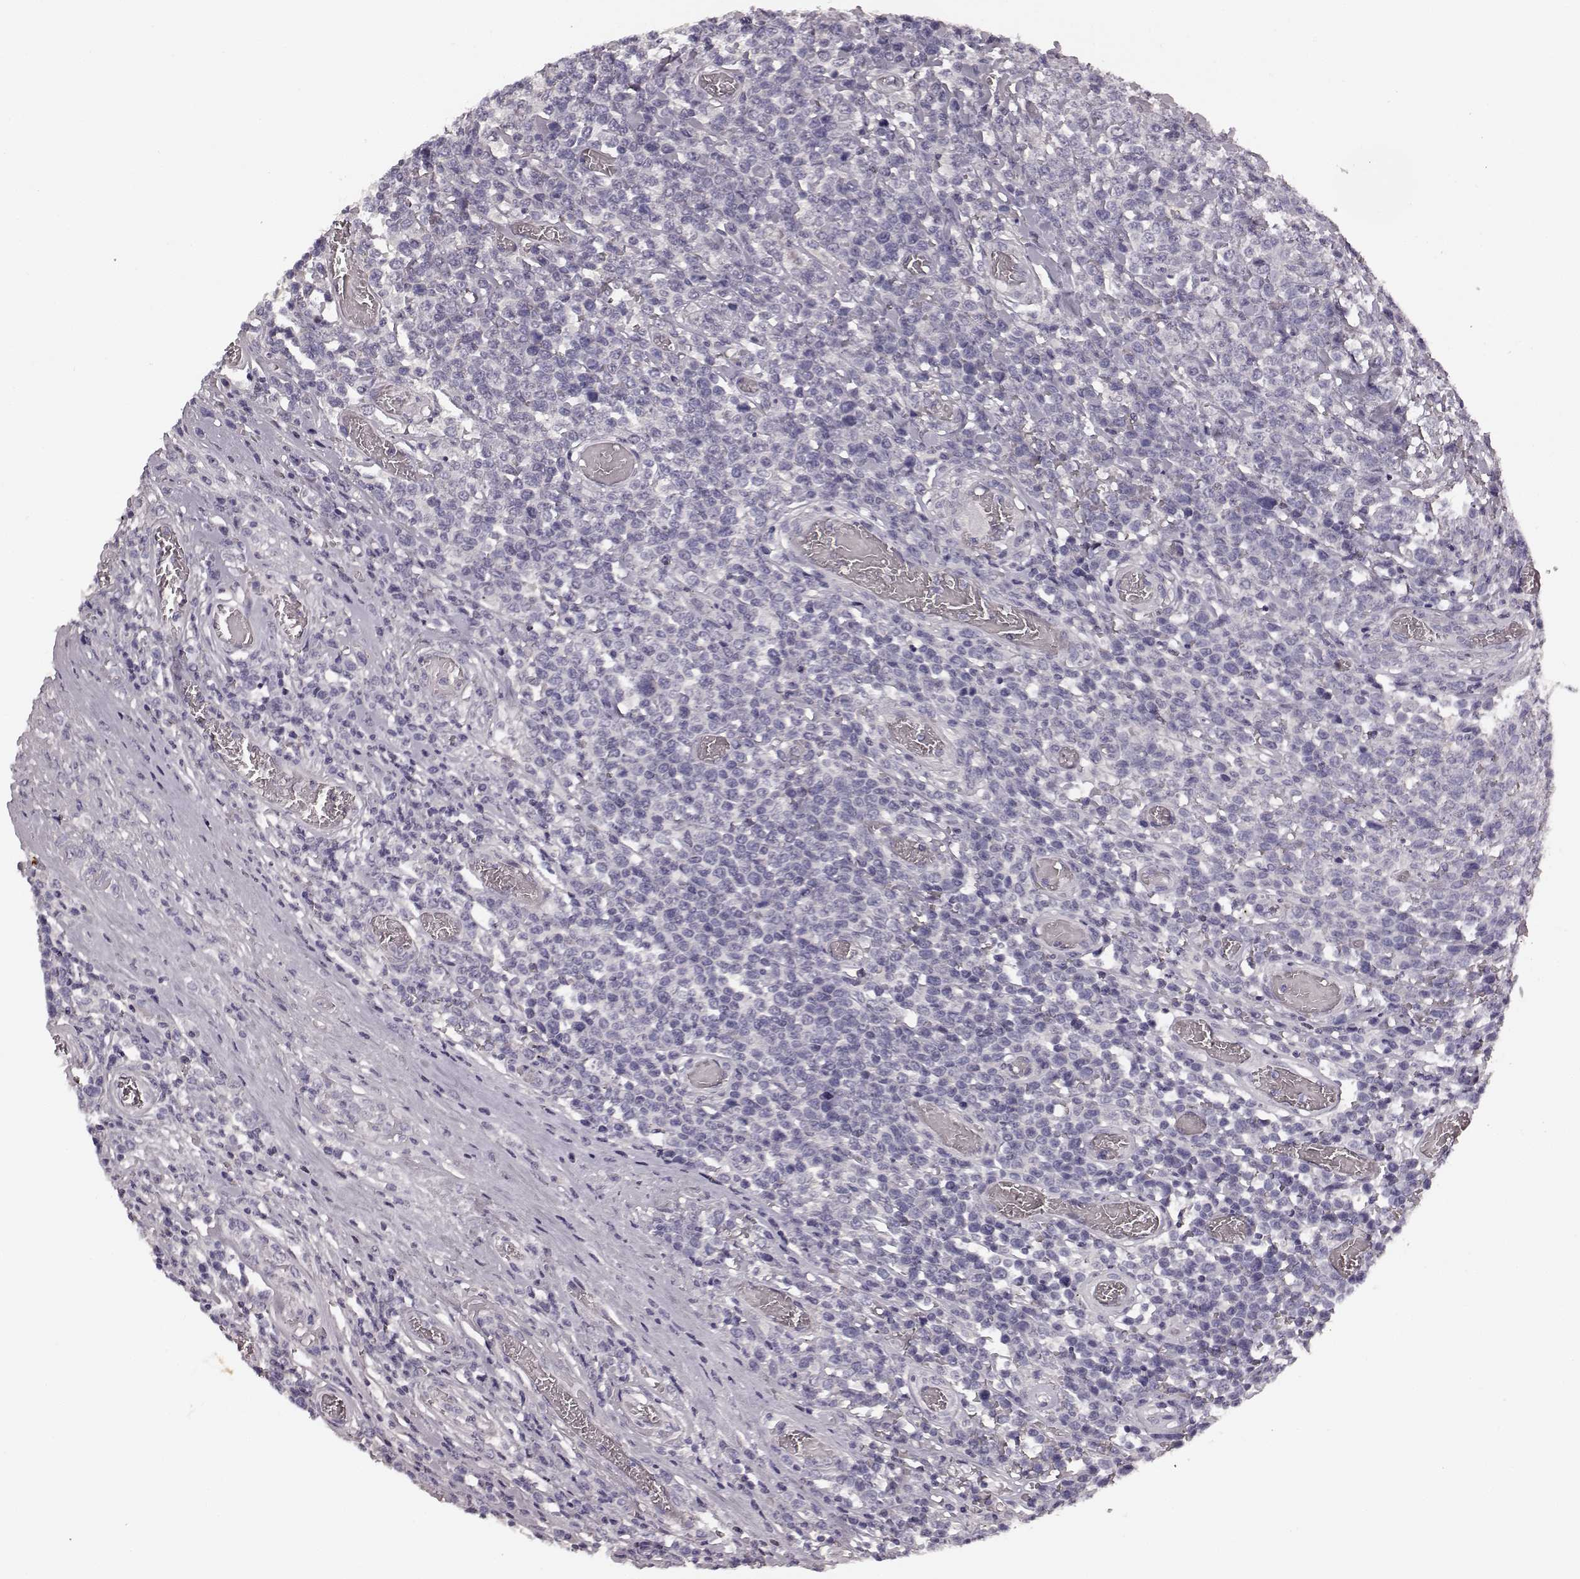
{"staining": {"intensity": "negative", "quantity": "none", "location": "none"}, "tissue": "lymphoma", "cell_type": "Tumor cells", "image_type": "cancer", "snomed": [{"axis": "morphology", "description": "Malignant lymphoma, non-Hodgkin's type, High grade"}, {"axis": "topography", "description": "Soft tissue"}], "caption": "The IHC micrograph has no significant staining in tumor cells of high-grade malignant lymphoma, non-Hodgkin's type tissue.", "gene": "RIT2", "patient": {"sex": "female", "age": 56}}